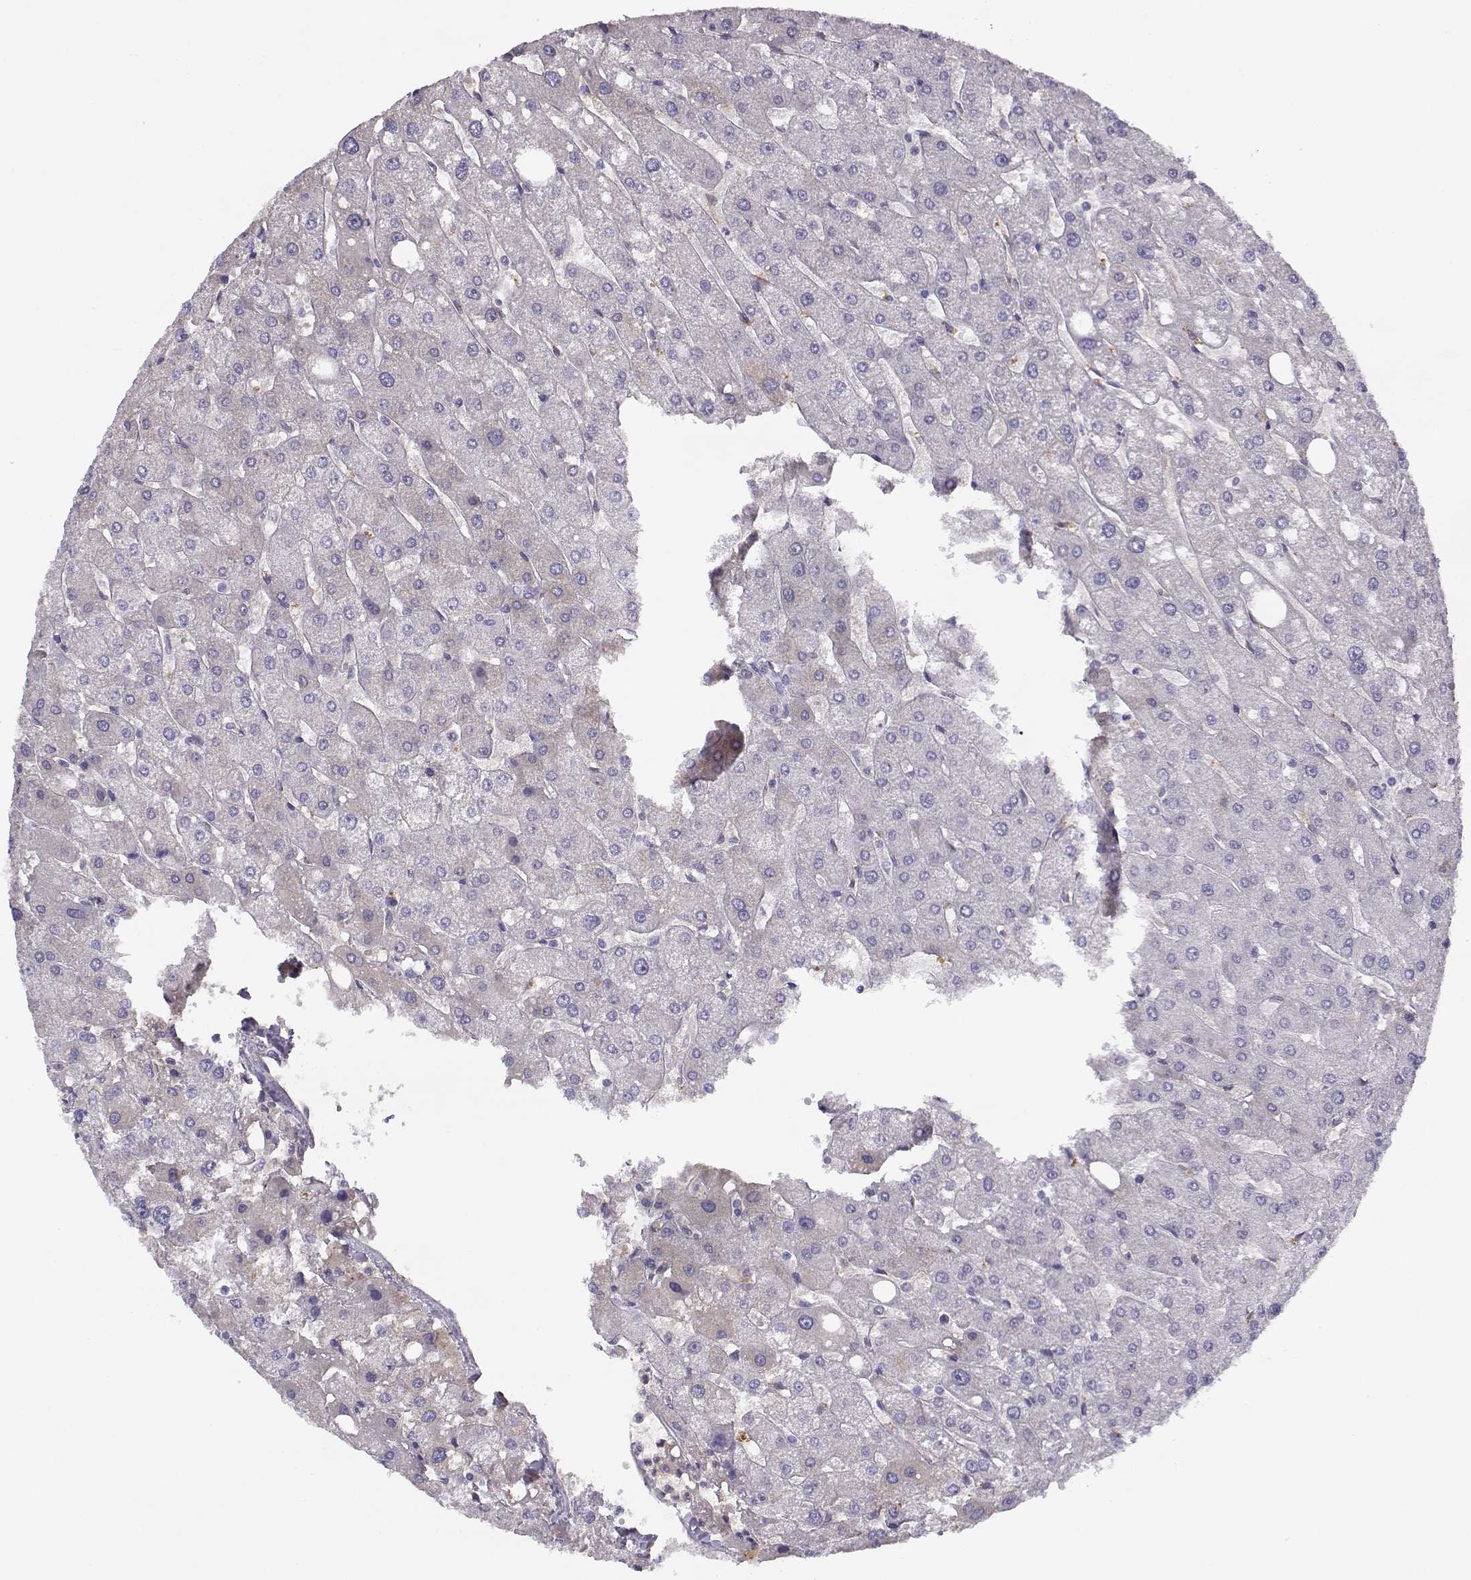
{"staining": {"intensity": "negative", "quantity": "none", "location": "none"}, "tissue": "liver", "cell_type": "Cholangiocytes", "image_type": "normal", "snomed": [{"axis": "morphology", "description": "Normal tissue, NOS"}, {"axis": "topography", "description": "Liver"}], "caption": "This is an immunohistochemistry (IHC) image of unremarkable liver. There is no staining in cholangiocytes.", "gene": "SLCO6A1", "patient": {"sex": "male", "age": 67}}